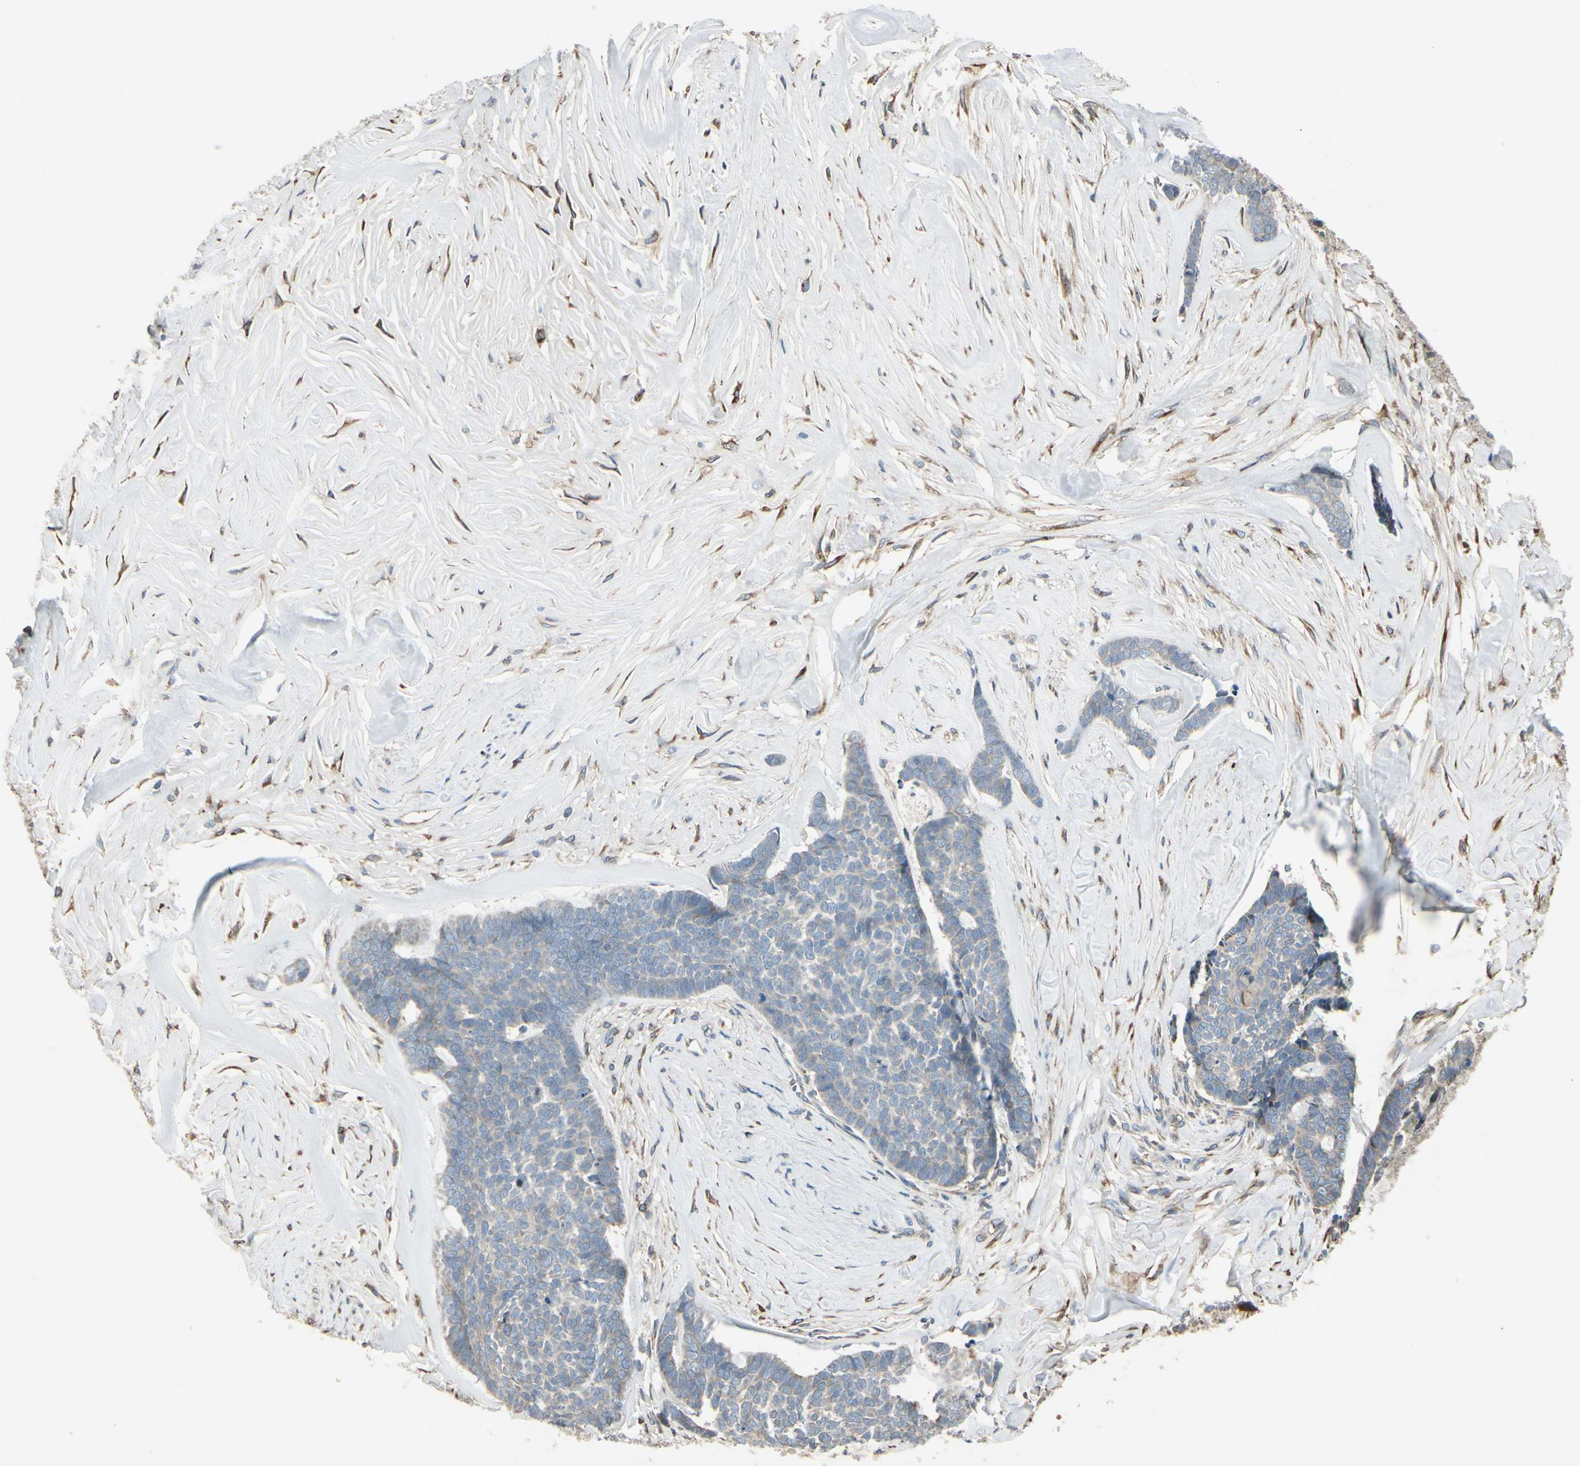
{"staining": {"intensity": "weak", "quantity": "<25%", "location": "cytoplasmic/membranous"}, "tissue": "skin cancer", "cell_type": "Tumor cells", "image_type": "cancer", "snomed": [{"axis": "morphology", "description": "Basal cell carcinoma"}, {"axis": "topography", "description": "Skin"}], "caption": "Tumor cells show no significant positivity in skin basal cell carcinoma.", "gene": "NUCB2", "patient": {"sex": "male", "age": 84}}